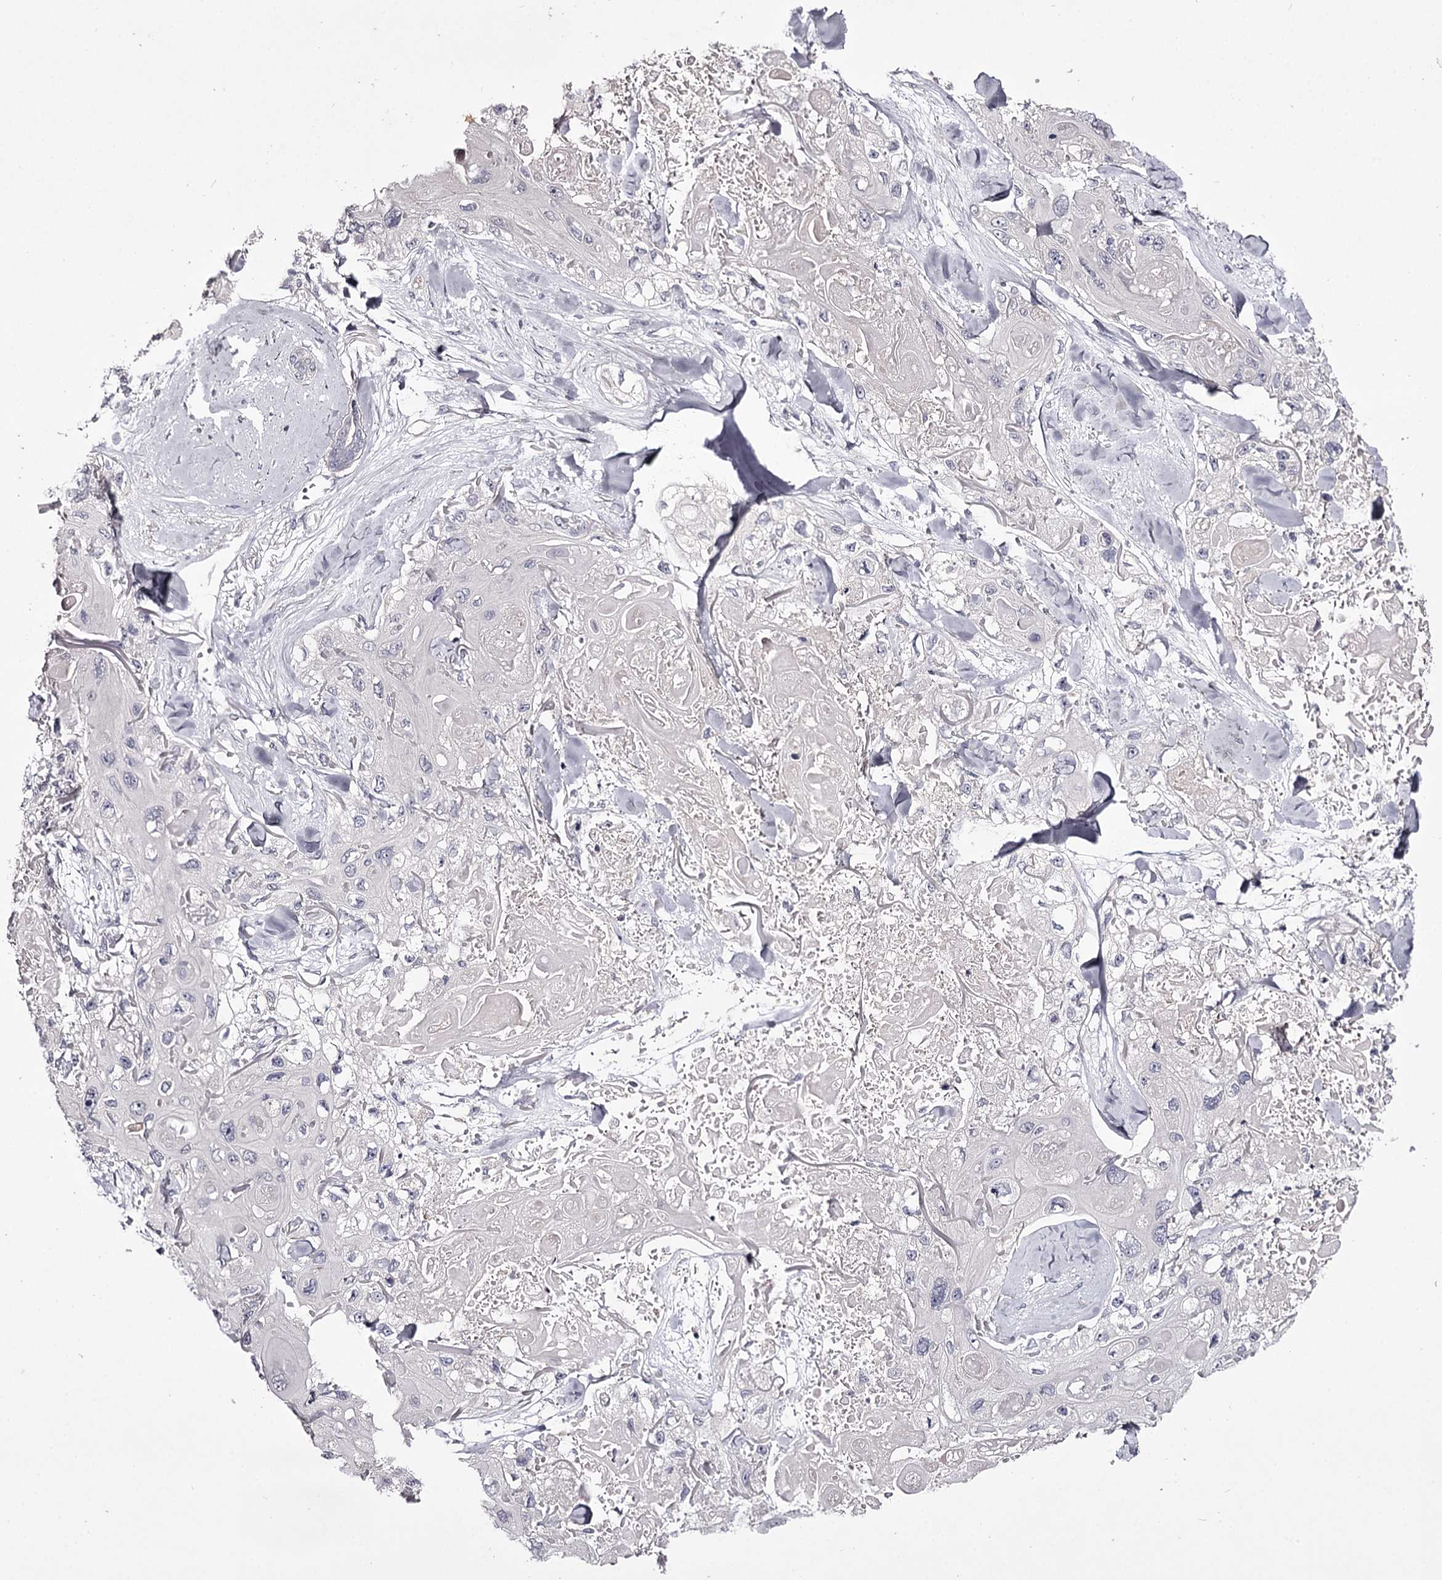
{"staining": {"intensity": "negative", "quantity": "none", "location": "none"}, "tissue": "skin cancer", "cell_type": "Tumor cells", "image_type": "cancer", "snomed": [{"axis": "morphology", "description": "Normal tissue, NOS"}, {"axis": "morphology", "description": "Squamous cell carcinoma, NOS"}, {"axis": "topography", "description": "Skin"}], "caption": "Immunohistochemistry (IHC) histopathology image of neoplastic tissue: skin cancer stained with DAB (3,3'-diaminobenzidine) displays no significant protein staining in tumor cells.", "gene": "PRM2", "patient": {"sex": "male", "age": 72}}